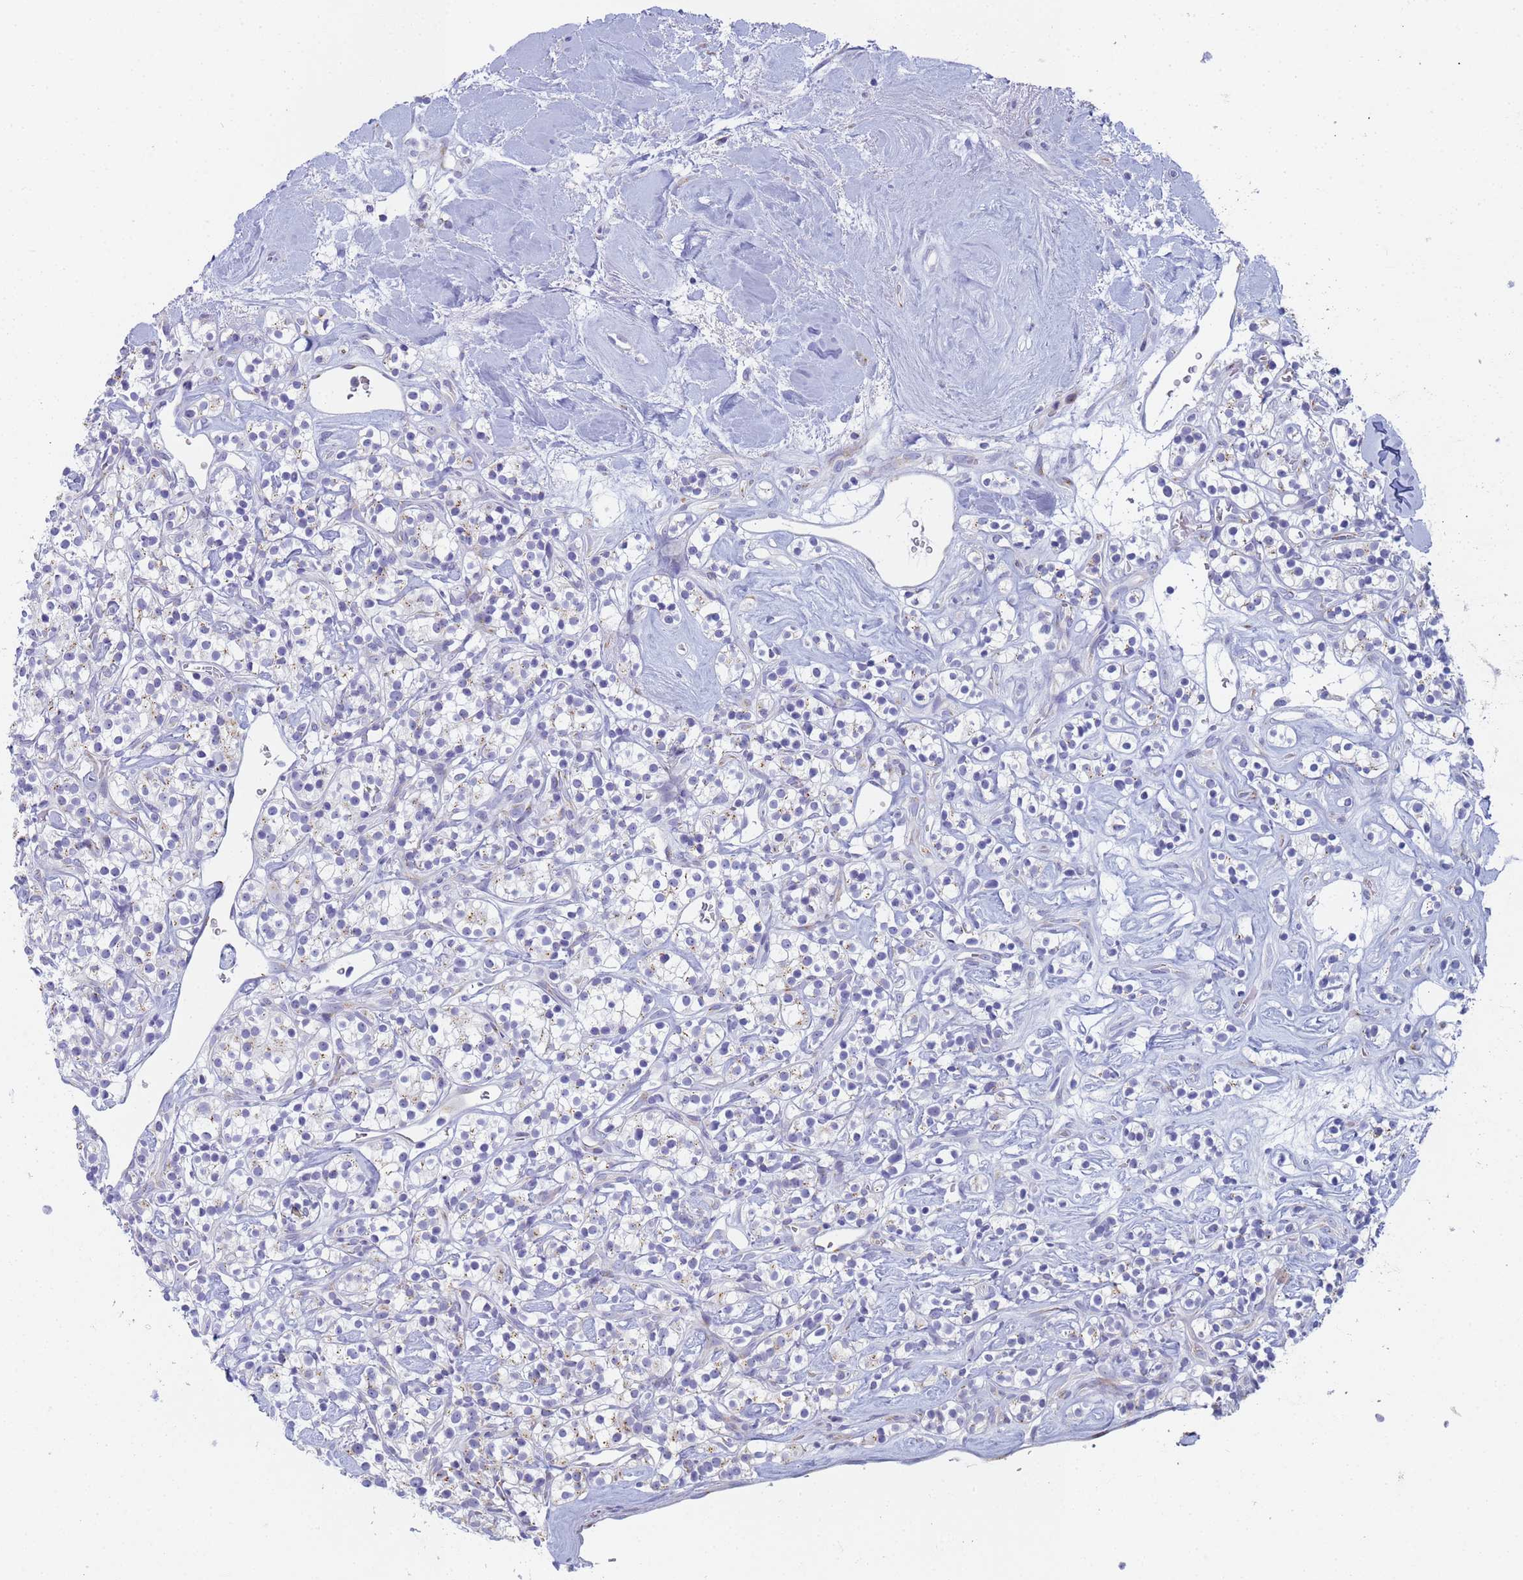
{"staining": {"intensity": "negative", "quantity": "none", "location": "none"}, "tissue": "renal cancer", "cell_type": "Tumor cells", "image_type": "cancer", "snomed": [{"axis": "morphology", "description": "Adenocarcinoma, NOS"}, {"axis": "topography", "description": "Kidney"}], "caption": "Human renal cancer (adenocarcinoma) stained for a protein using immunohistochemistry (IHC) reveals no staining in tumor cells.", "gene": "CR1", "patient": {"sex": "male", "age": 77}}